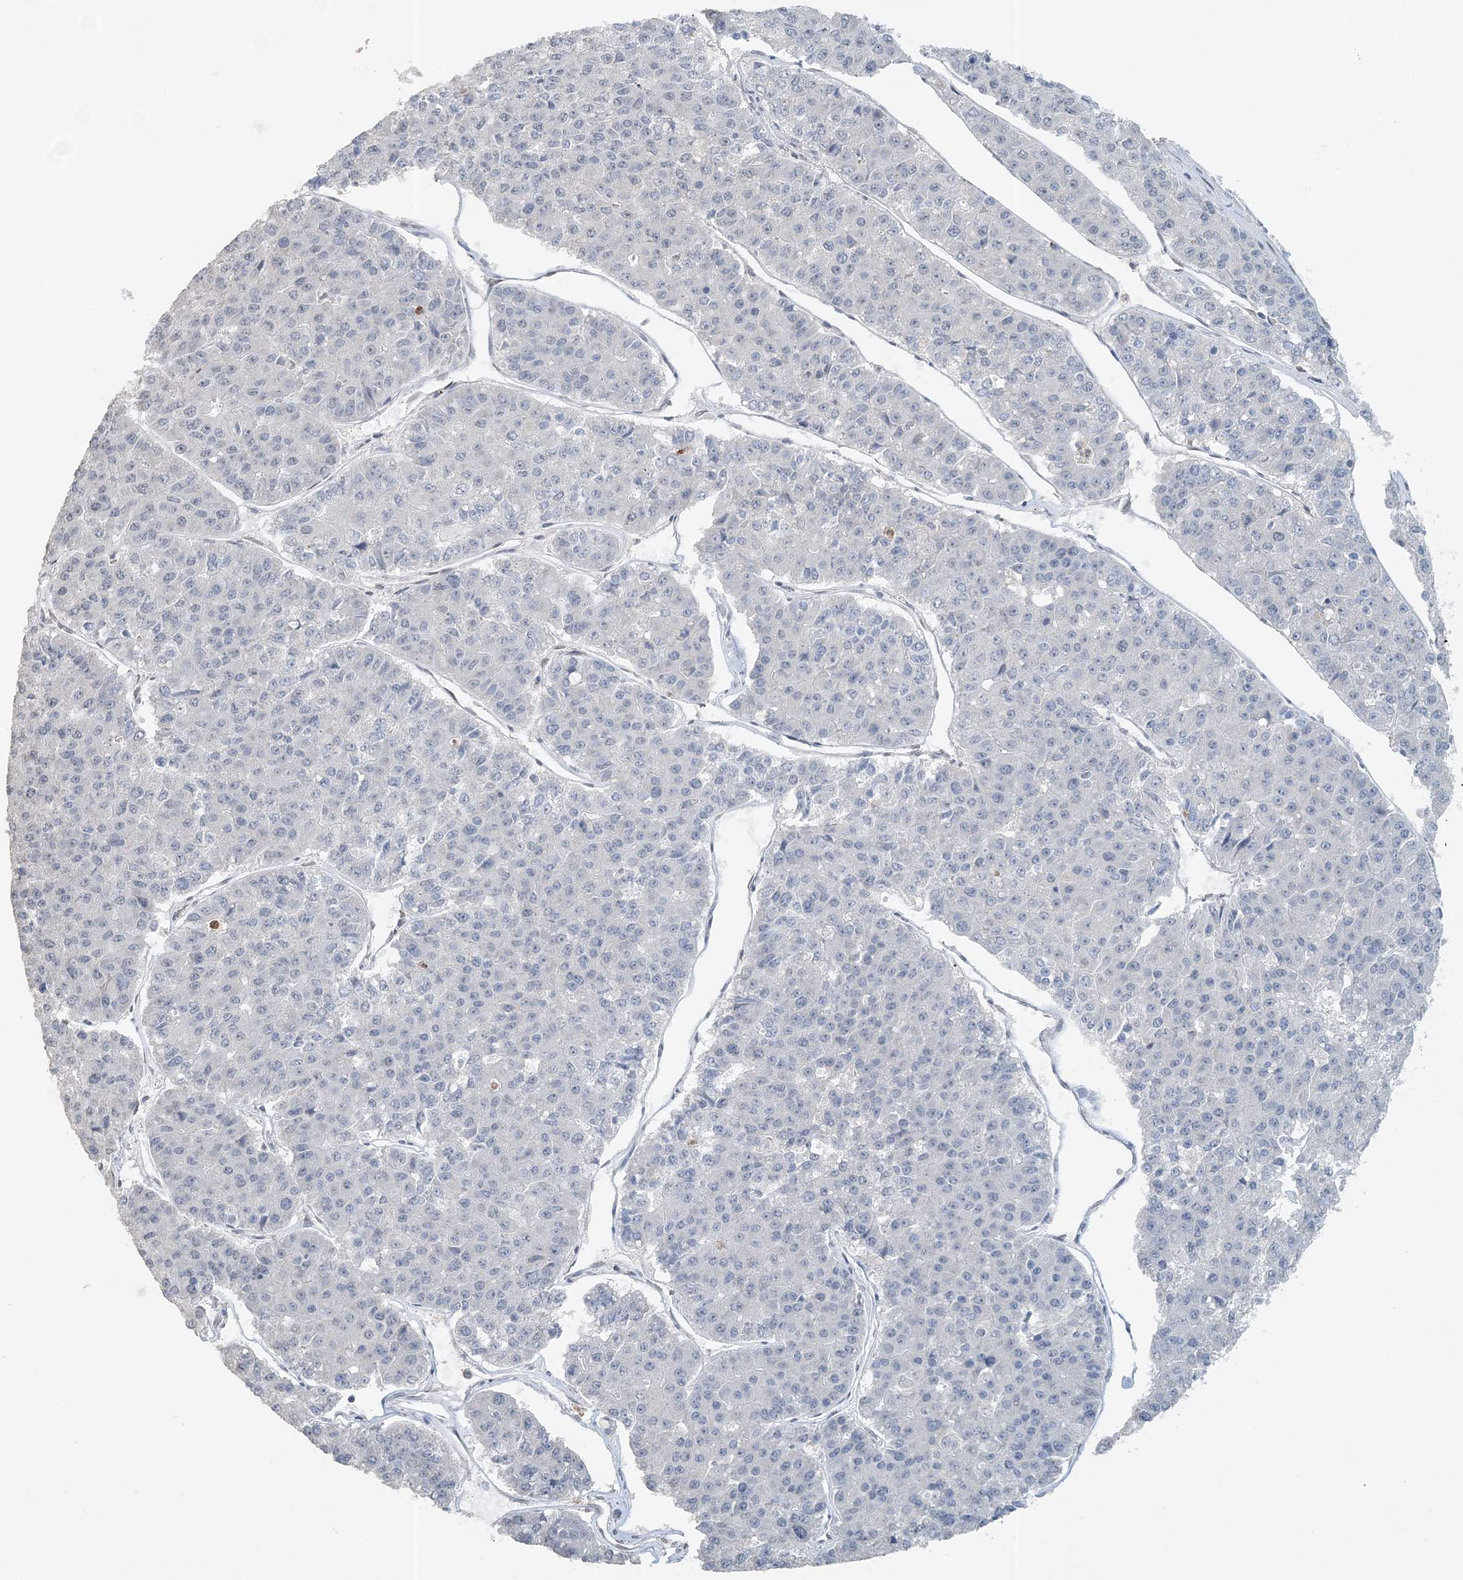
{"staining": {"intensity": "negative", "quantity": "none", "location": "none"}, "tissue": "pancreatic cancer", "cell_type": "Tumor cells", "image_type": "cancer", "snomed": [{"axis": "morphology", "description": "Adenocarcinoma, NOS"}, {"axis": "topography", "description": "Pancreas"}], "caption": "Micrograph shows no significant protein expression in tumor cells of adenocarcinoma (pancreatic).", "gene": "FAM110A", "patient": {"sex": "male", "age": 50}}